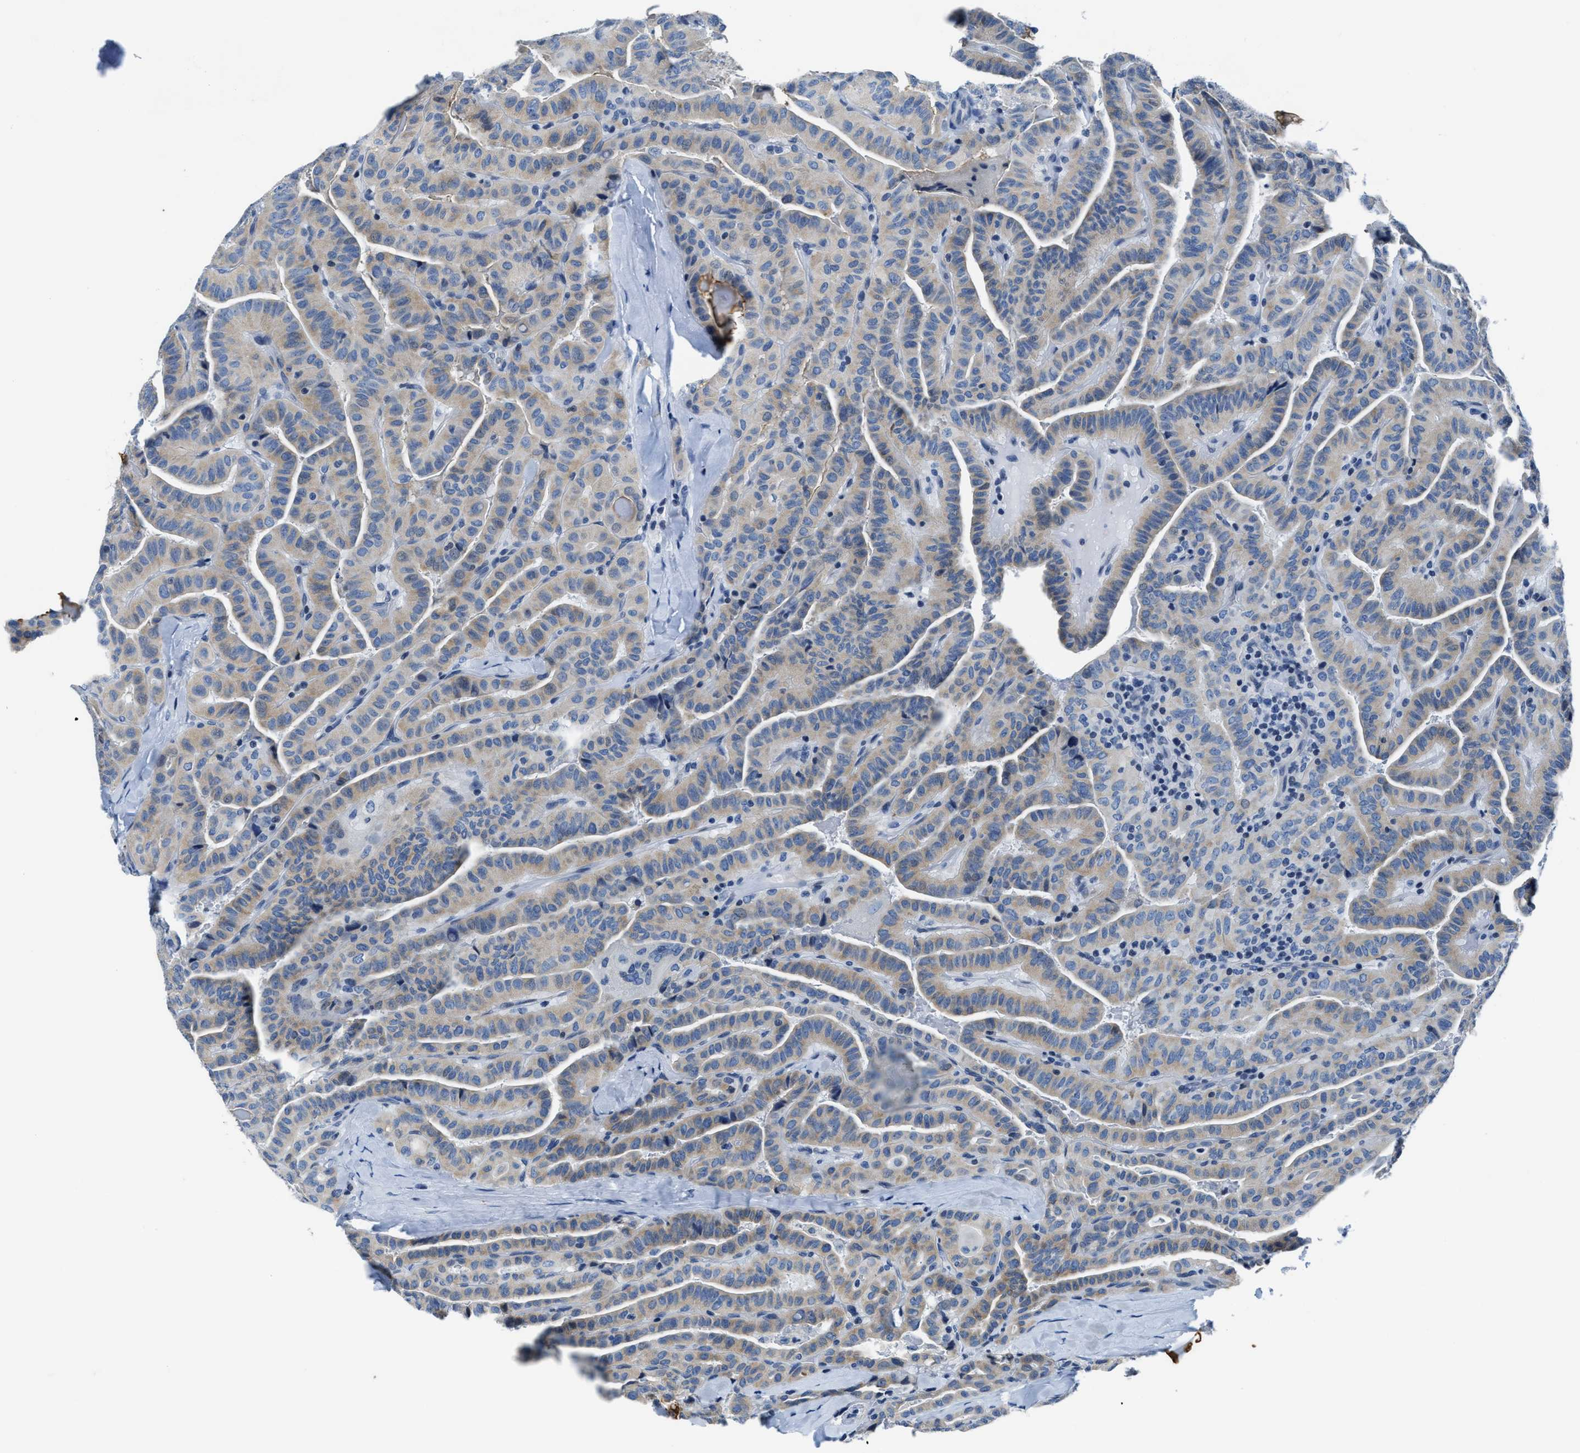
{"staining": {"intensity": "weak", "quantity": "25%-75%", "location": "cytoplasmic/membranous"}, "tissue": "thyroid cancer", "cell_type": "Tumor cells", "image_type": "cancer", "snomed": [{"axis": "morphology", "description": "Papillary adenocarcinoma, NOS"}, {"axis": "topography", "description": "Thyroid gland"}], "caption": "Tumor cells exhibit low levels of weak cytoplasmic/membranous staining in about 25%-75% of cells in thyroid papillary adenocarcinoma. Ihc stains the protein of interest in brown and the nuclei are stained blue.", "gene": "ASZ1", "patient": {"sex": "male", "age": 77}}